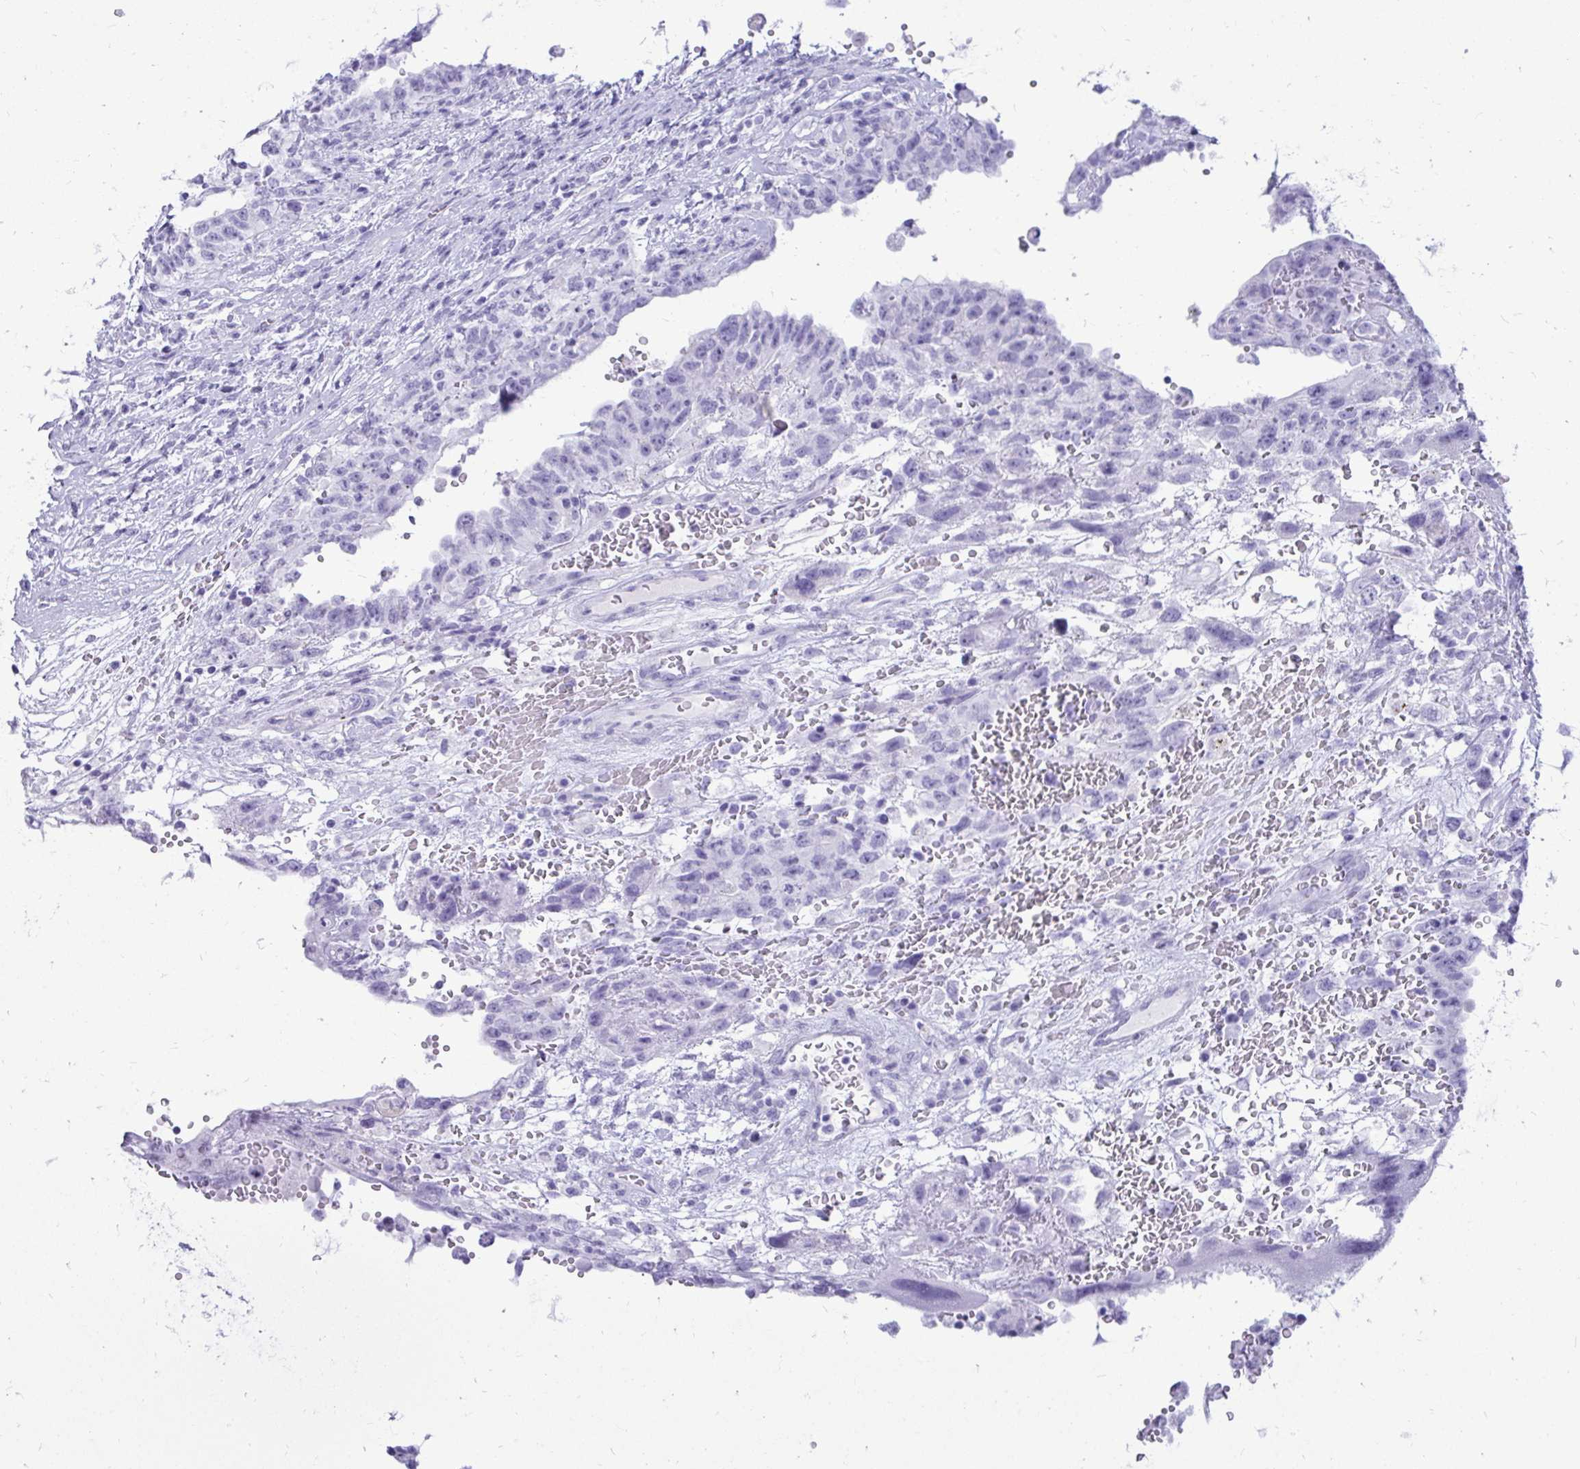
{"staining": {"intensity": "negative", "quantity": "none", "location": "none"}, "tissue": "testis cancer", "cell_type": "Tumor cells", "image_type": "cancer", "snomed": [{"axis": "morphology", "description": "Carcinoma, Embryonal, NOS"}, {"axis": "topography", "description": "Testis"}], "caption": "An immunohistochemistry (IHC) image of testis cancer is shown. There is no staining in tumor cells of testis cancer. (IHC, brightfield microscopy, high magnification).", "gene": "OR10R2", "patient": {"sex": "male", "age": 26}}